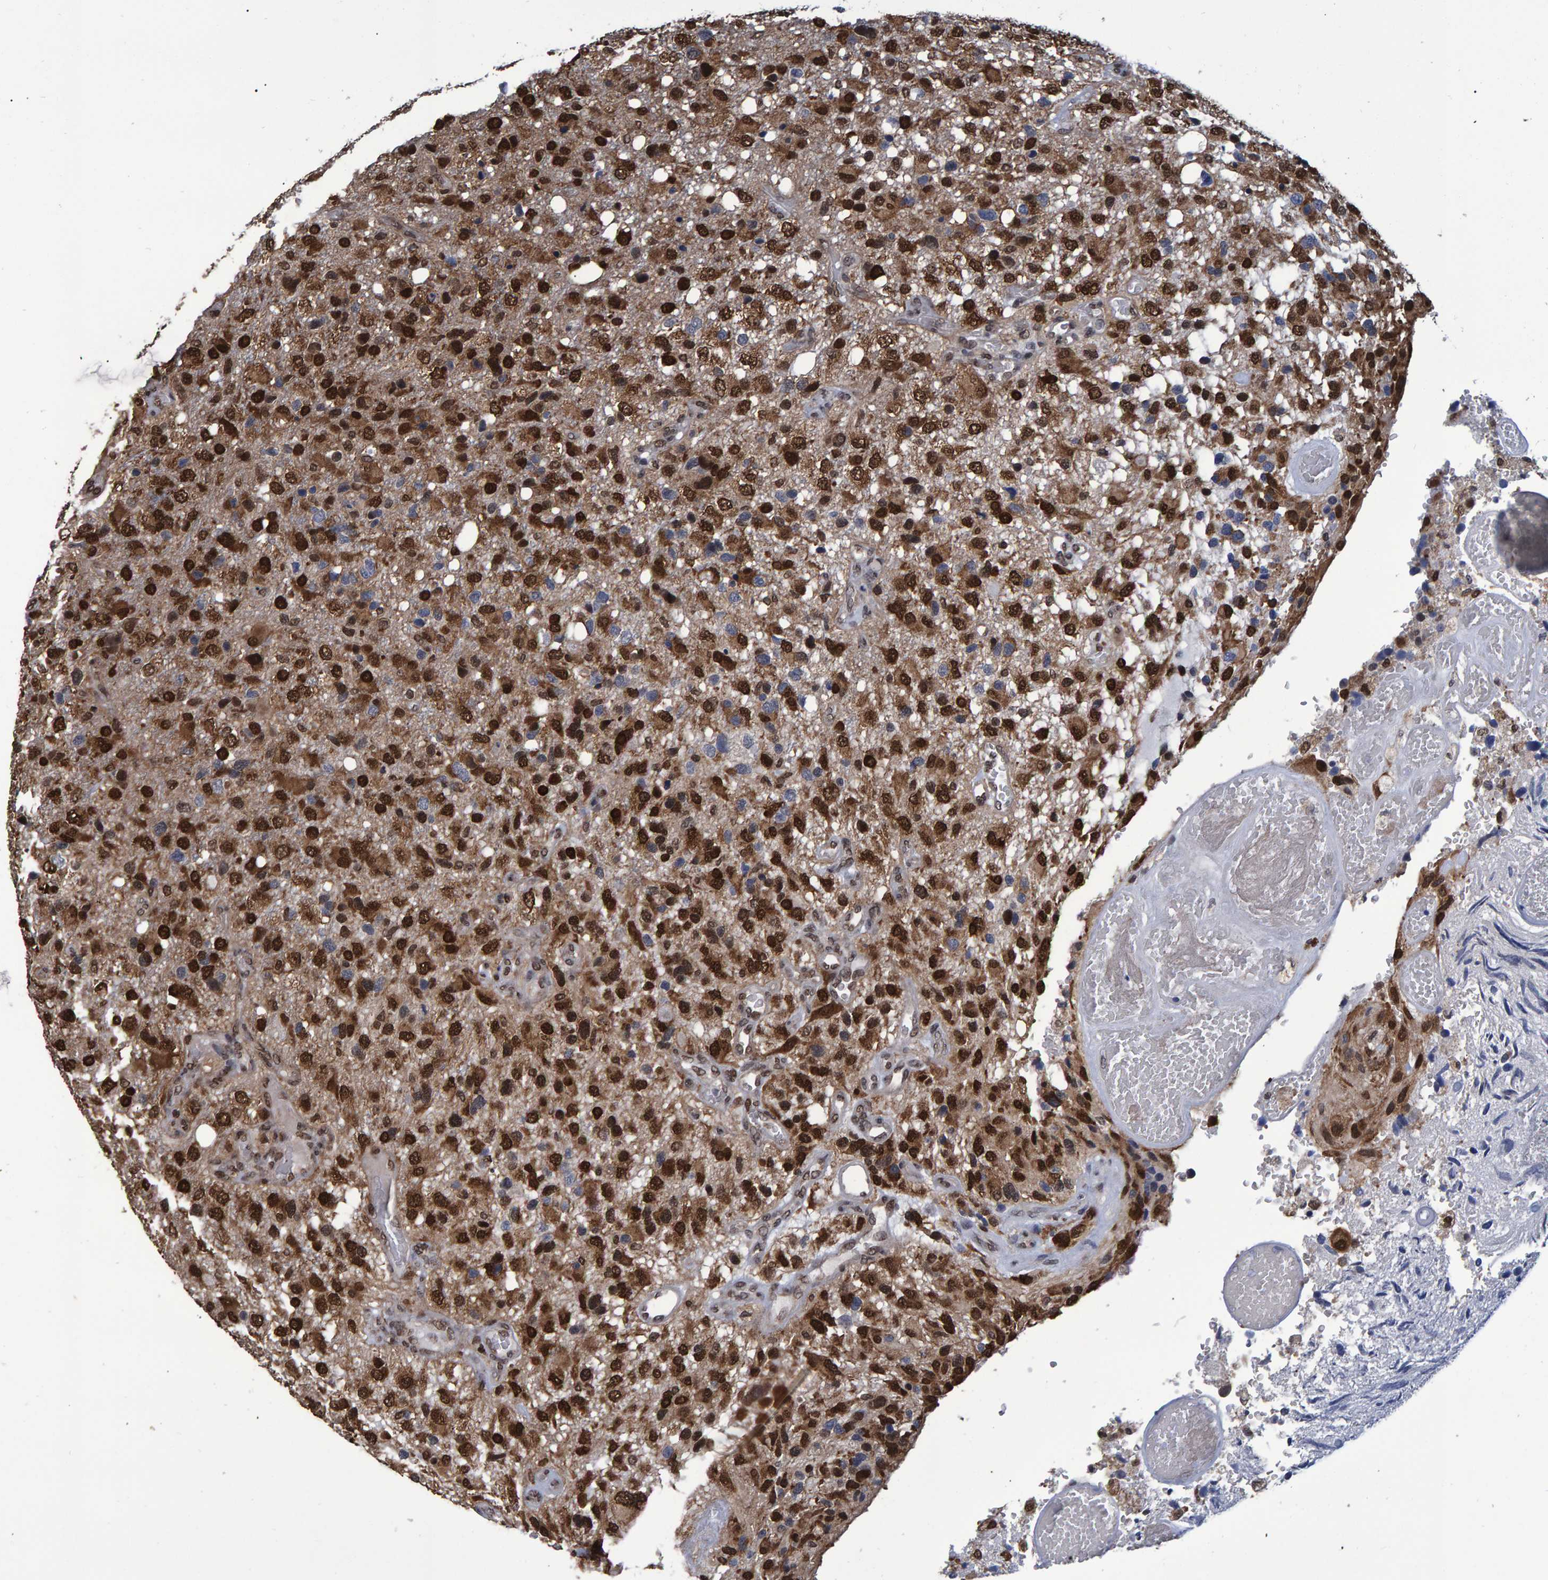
{"staining": {"intensity": "strong", "quantity": ">75%", "location": "cytoplasmic/membranous,nuclear"}, "tissue": "glioma", "cell_type": "Tumor cells", "image_type": "cancer", "snomed": [{"axis": "morphology", "description": "Glioma, malignant, High grade"}, {"axis": "topography", "description": "Brain"}], "caption": "A micrograph of human malignant high-grade glioma stained for a protein exhibits strong cytoplasmic/membranous and nuclear brown staining in tumor cells.", "gene": "QKI", "patient": {"sex": "female", "age": 58}}